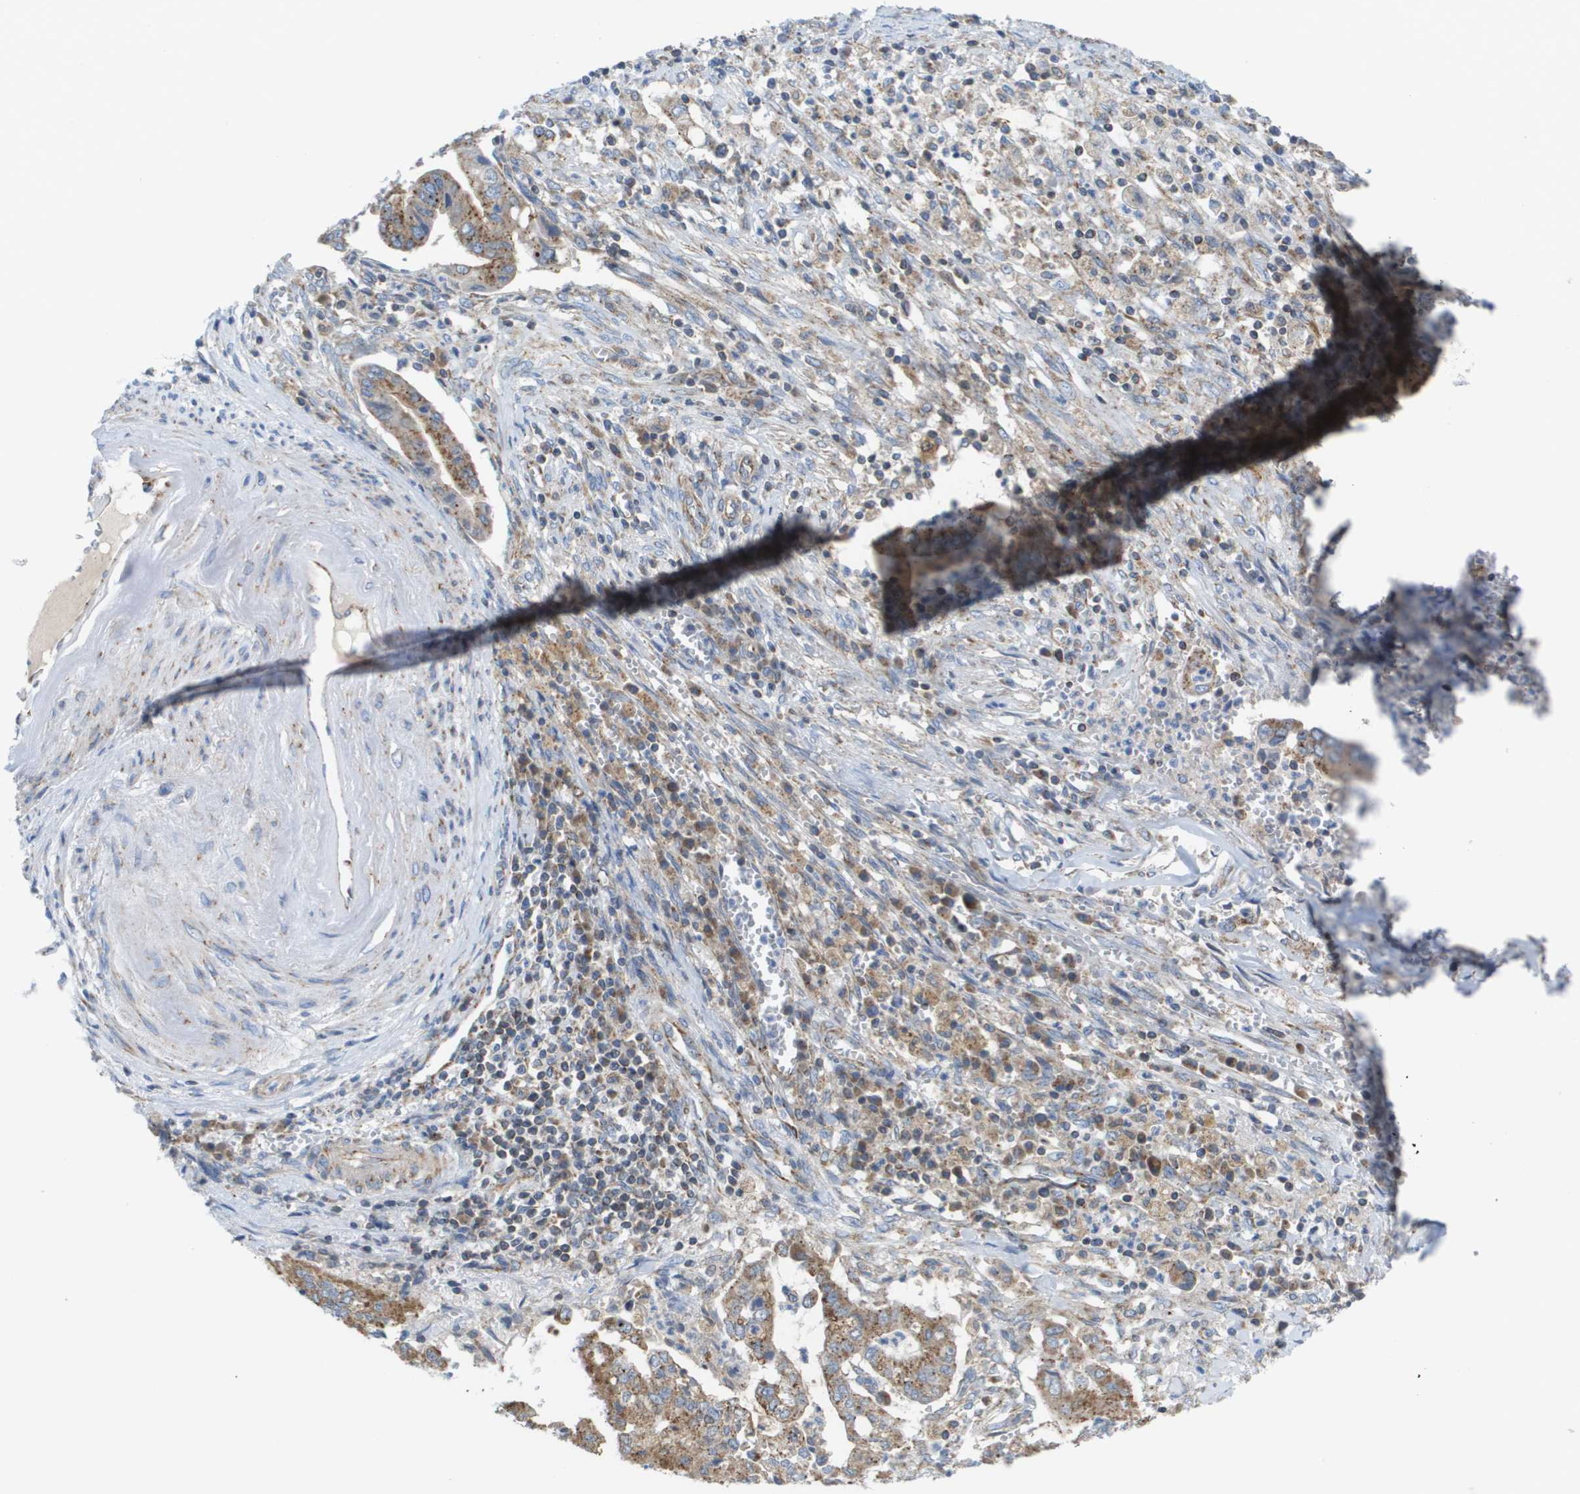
{"staining": {"intensity": "moderate", "quantity": ">75%", "location": "cytoplasmic/membranous"}, "tissue": "cervical cancer", "cell_type": "Tumor cells", "image_type": "cancer", "snomed": [{"axis": "morphology", "description": "Adenocarcinoma, NOS"}, {"axis": "topography", "description": "Cervix"}], "caption": "Protein expression analysis of human cervical adenocarcinoma reveals moderate cytoplasmic/membranous staining in approximately >75% of tumor cells.", "gene": "FIS1", "patient": {"sex": "female", "age": 44}}